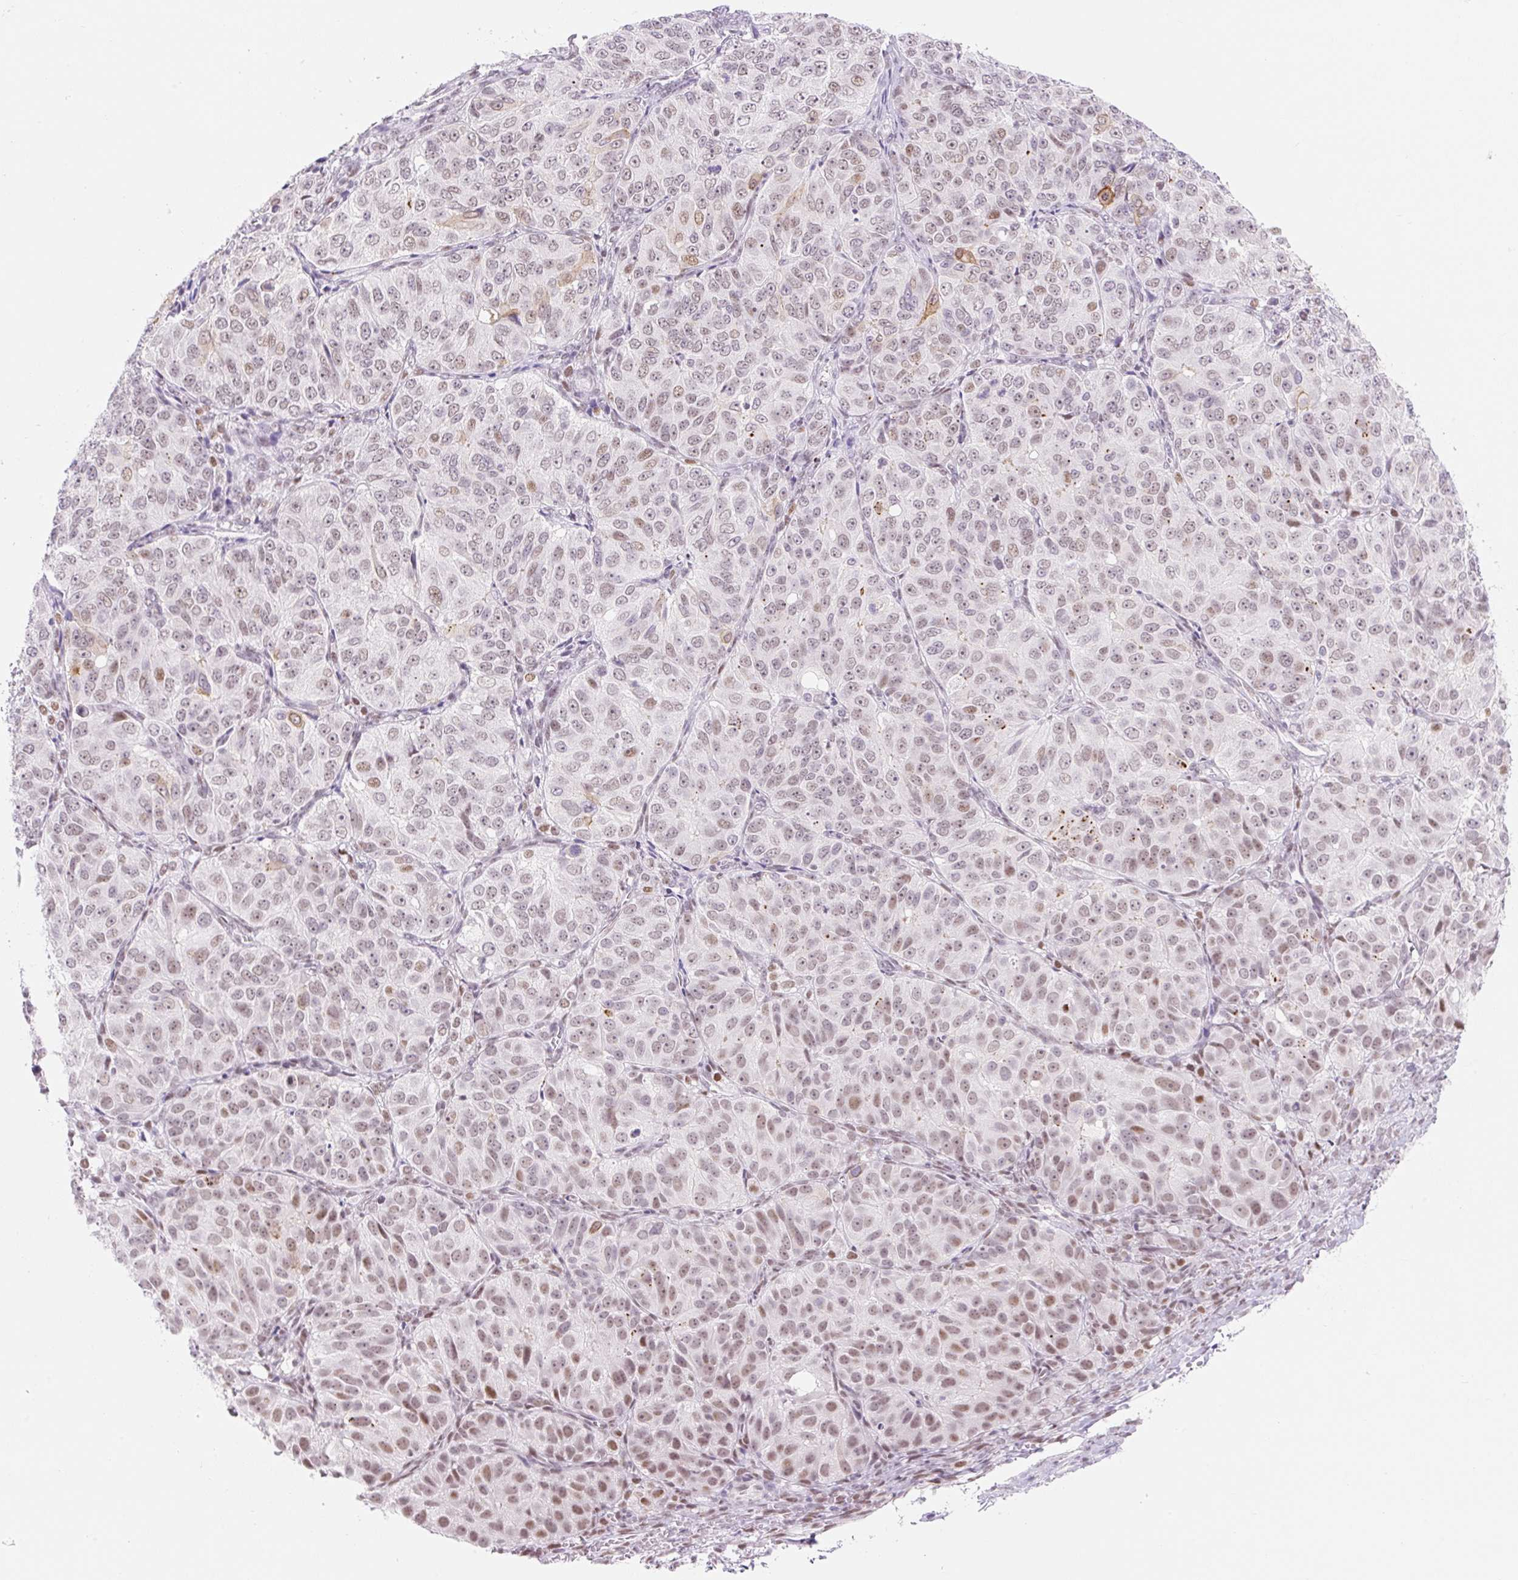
{"staining": {"intensity": "weak", "quantity": "25%-75%", "location": "nuclear"}, "tissue": "ovarian cancer", "cell_type": "Tumor cells", "image_type": "cancer", "snomed": [{"axis": "morphology", "description": "Carcinoma, endometroid"}, {"axis": "topography", "description": "Ovary"}], "caption": "Brown immunohistochemical staining in ovarian endometroid carcinoma shows weak nuclear expression in approximately 25%-75% of tumor cells.", "gene": "H2BW1", "patient": {"sex": "female", "age": 51}}